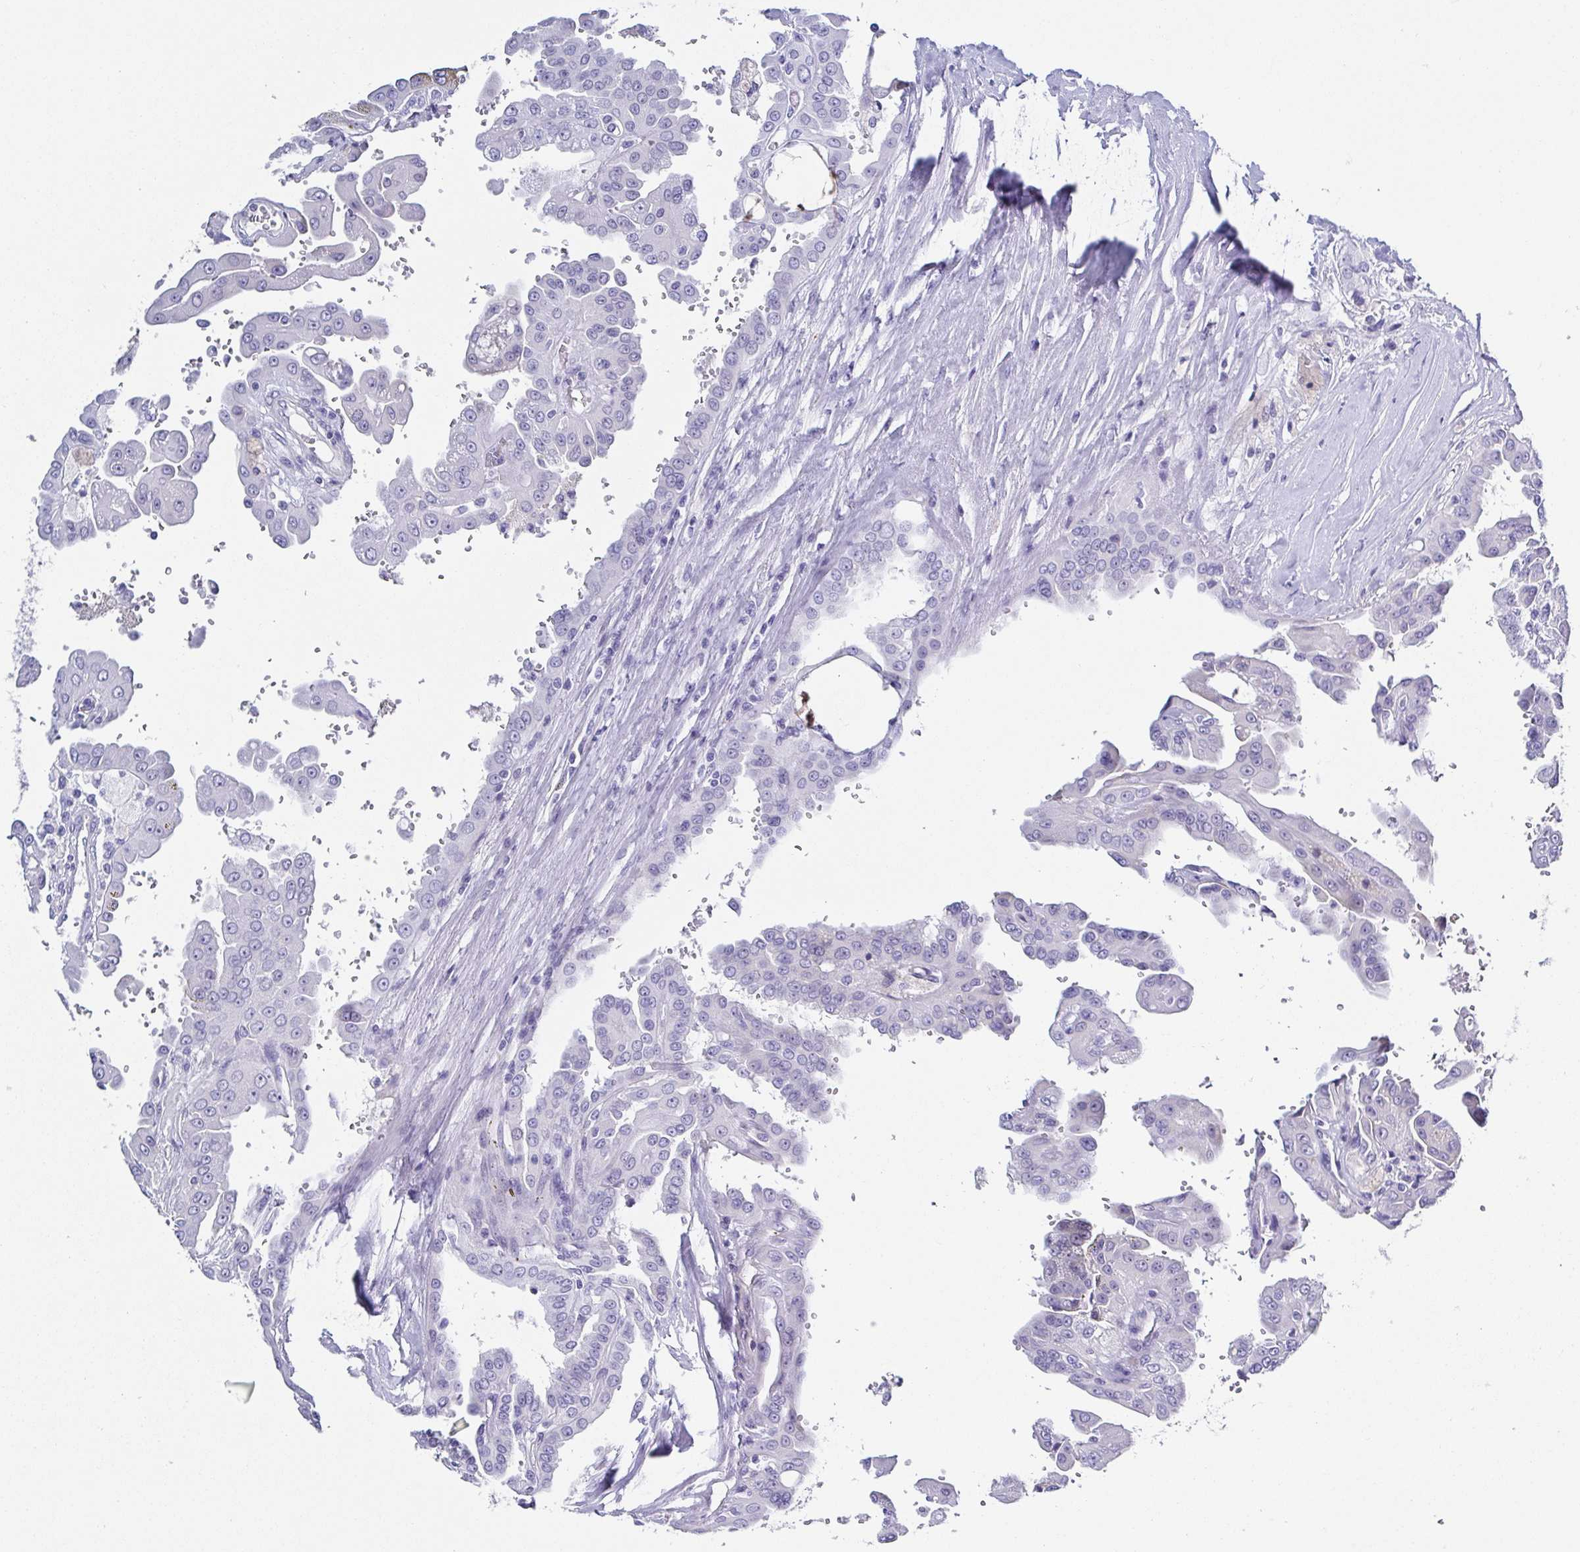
{"staining": {"intensity": "negative", "quantity": "none", "location": "none"}, "tissue": "renal cancer", "cell_type": "Tumor cells", "image_type": "cancer", "snomed": [{"axis": "morphology", "description": "Adenocarcinoma, NOS"}, {"axis": "topography", "description": "Kidney"}], "caption": "Immunohistochemistry (IHC) of human renal adenocarcinoma exhibits no staining in tumor cells.", "gene": "TNNT2", "patient": {"sex": "male", "age": 58}}